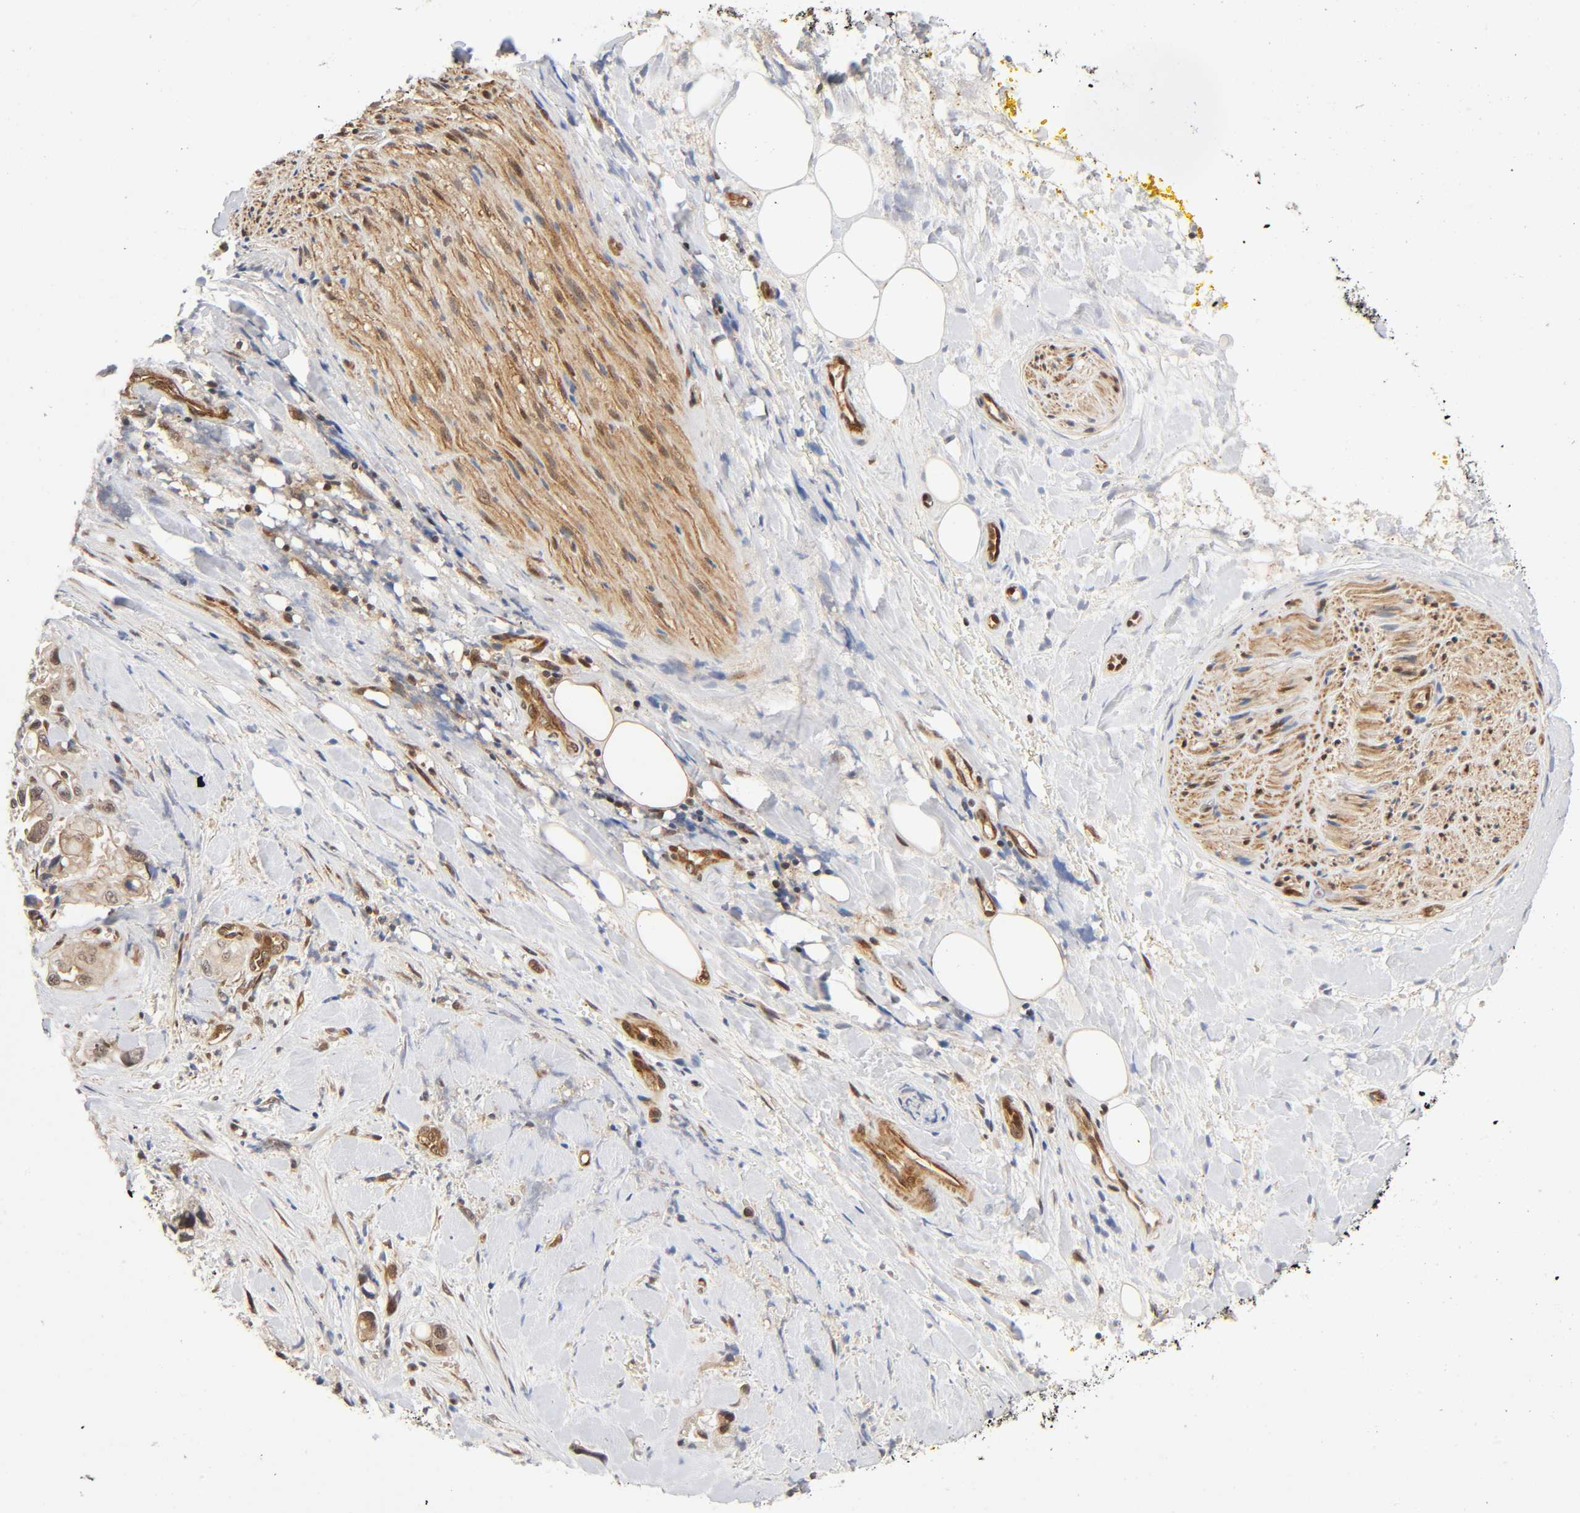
{"staining": {"intensity": "weak", "quantity": ">75%", "location": "cytoplasmic/membranous"}, "tissue": "pancreatic cancer", "cell_type": "Tumor cells", "image_type": "cancer", "snomed": [{"axis": "morphology", "description": "Adenocarcinoma, NOS"}, {"axis": "topography", "description": "Pancreas"}], "caption": "Human pancreatic cancer stained with a brown dye demonstrates weak cytoplasmic/membranous positive staining in about >75% of tumor cells.", "gene": "IQCJ-SCHIP1", "patient": {"sex": "male", "age": 70}}